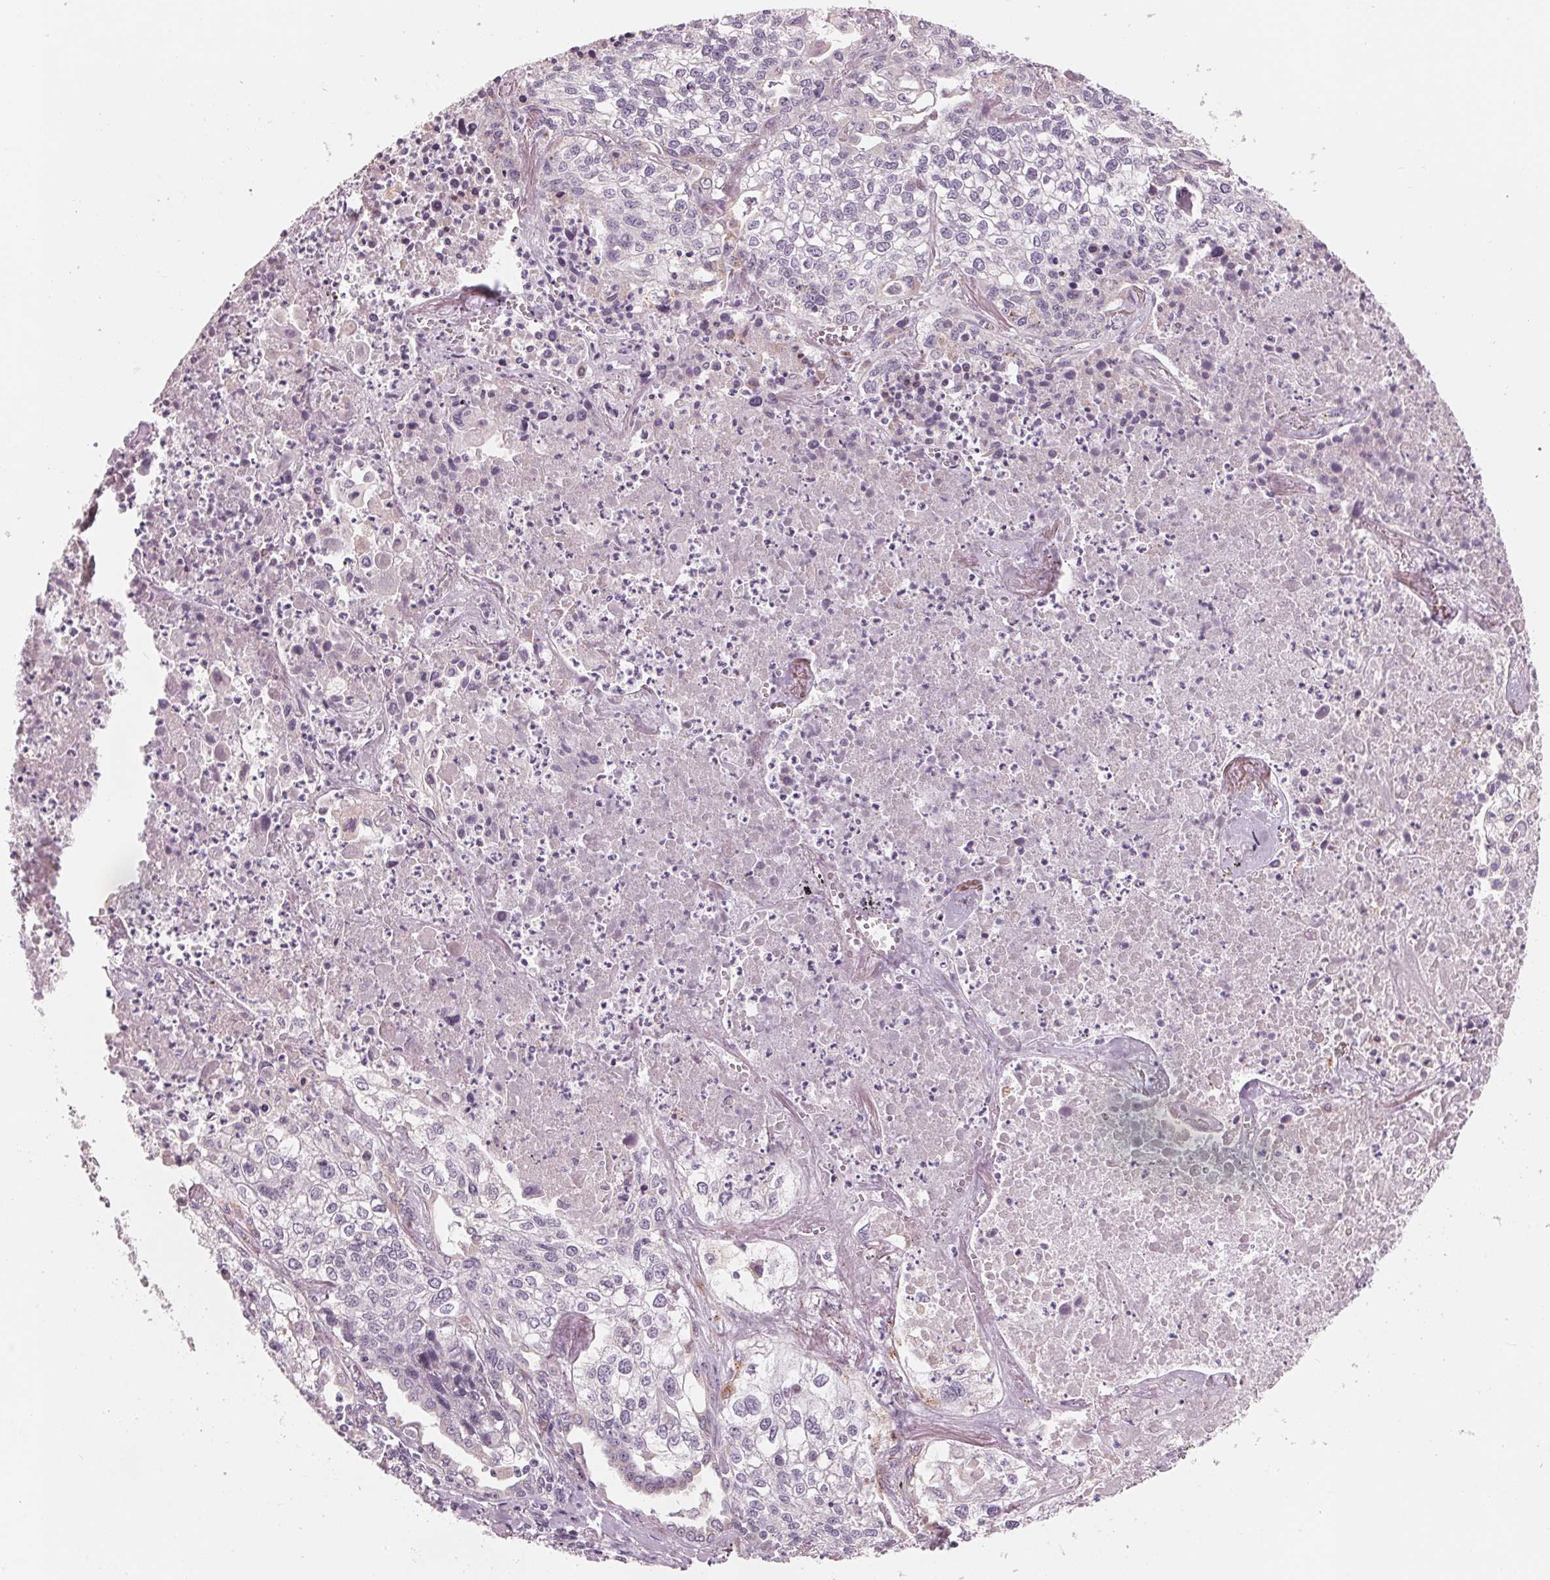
{"staining": {"intensity": "negative", "quantity": "none", "location": "none"}, "tissue": "lung cancer", "cell_type": "Tumor cells", "image_type": "cancer", "snomed": [{"axis": "morphology", "description": "Squamous cell carcinoma, NOS"}, {"axis": "topography", "description": "Lung"}], "caption": "Protein analysis of lung cancer shows no significant expression in tumor cells. (DAB (3,3'-diaminobenzidine) IHC, high magnification).", "gene": "IL9R", "patient": {"sex": "male", "age": 74}}